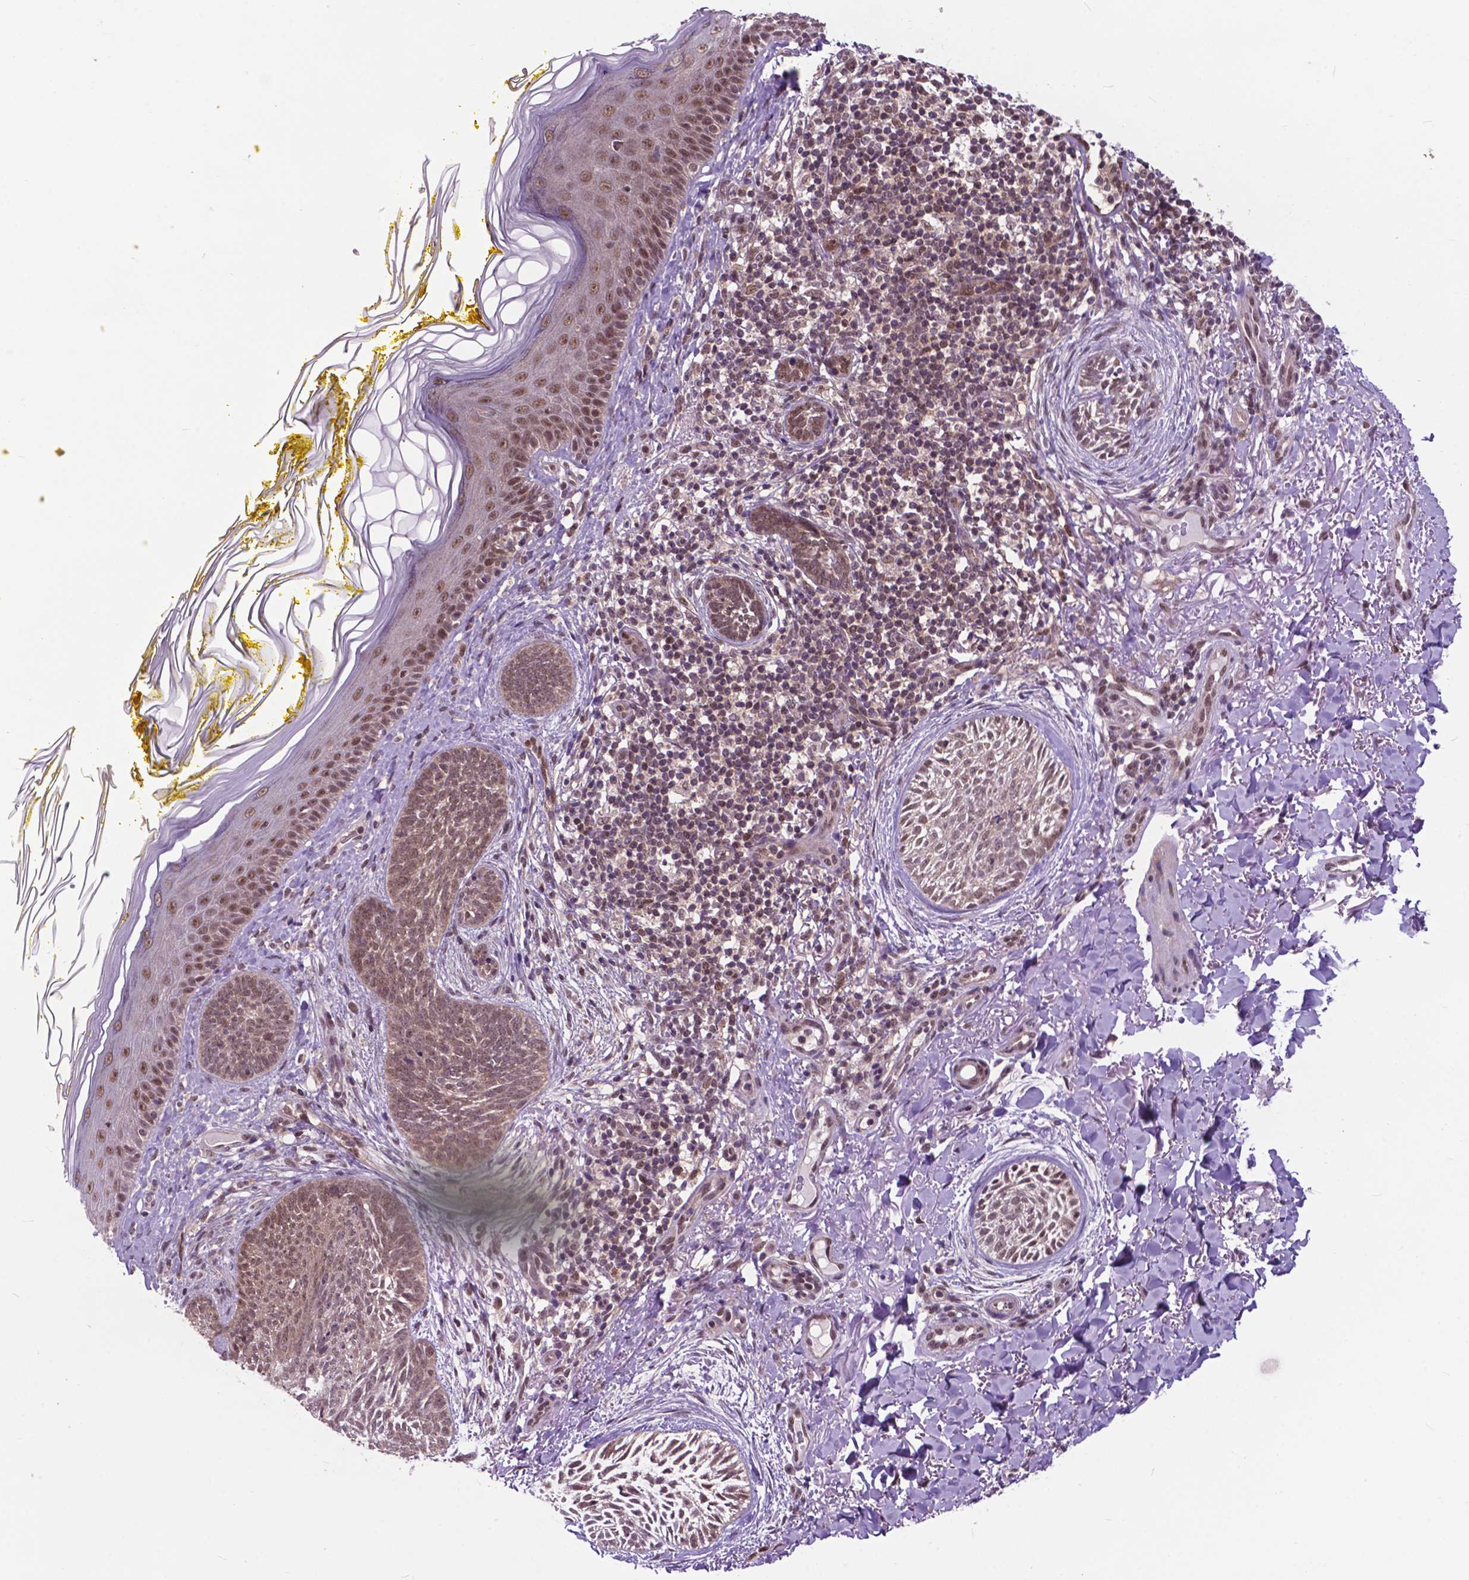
{"staining": {"intensity": "moderate", "quantity": ">75%", "location": "nuclear"}, "tissue": "skin cancer", "cell_type": "Tumor cells", "image_type": "cancer", "snomed": [{"axis": "morphology", "description": "Basal cell carcinoma"}, {"axis": "topography", "description": "Skin"}], "caption": "IHC photomicrograph of neoplastic tissue: human skin cancer (basal cell carcinoma) stained using IHC shows medium levels of moderate protein expression localized specifically in the nuclear of tumor cells, appearing as a nuclear brown color.", "gene": "FAF1", "patient": {"sex": "female", "age": 68}}